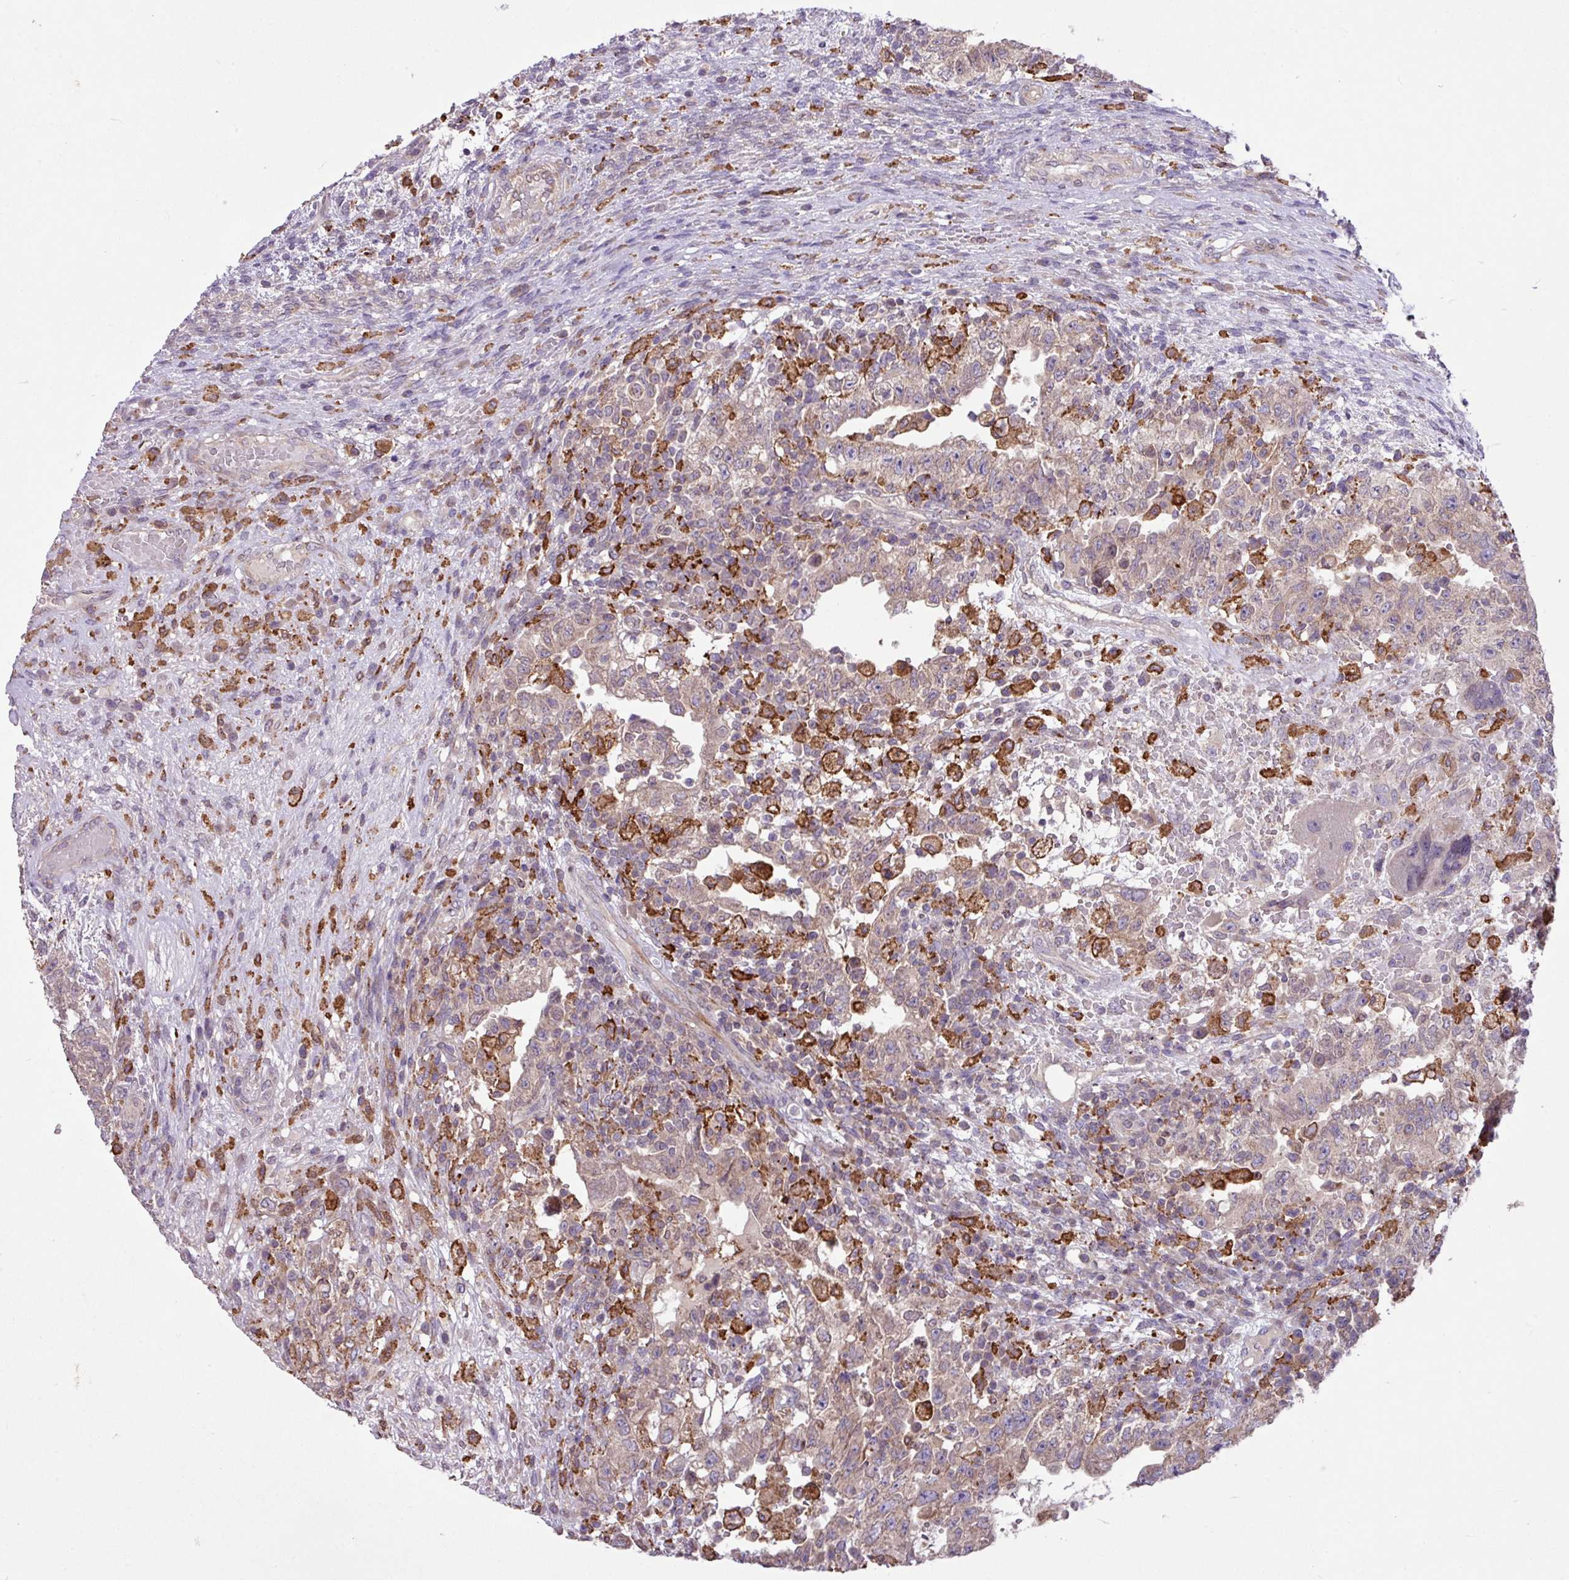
{"staining": {"intensity": "weak", "quantity": "<25%", "location": "cytoplasmic/membranous"}, "tissue": "testis cancer", "cell_type": "Tumor cells", "image_type": "cancer", "snomed": [{"axis": "morphology", "description": "Carcinoma, Embryonal, NOS"}, {"axis": "topography", "description": "Testis"}], "caption": "Immunohistochemical staining of testis embryonal carcinoma shows no significant positivity in tumor cells.", "gene": "ARHGEF25", "patient": {"sex": "male", "age": 26}}